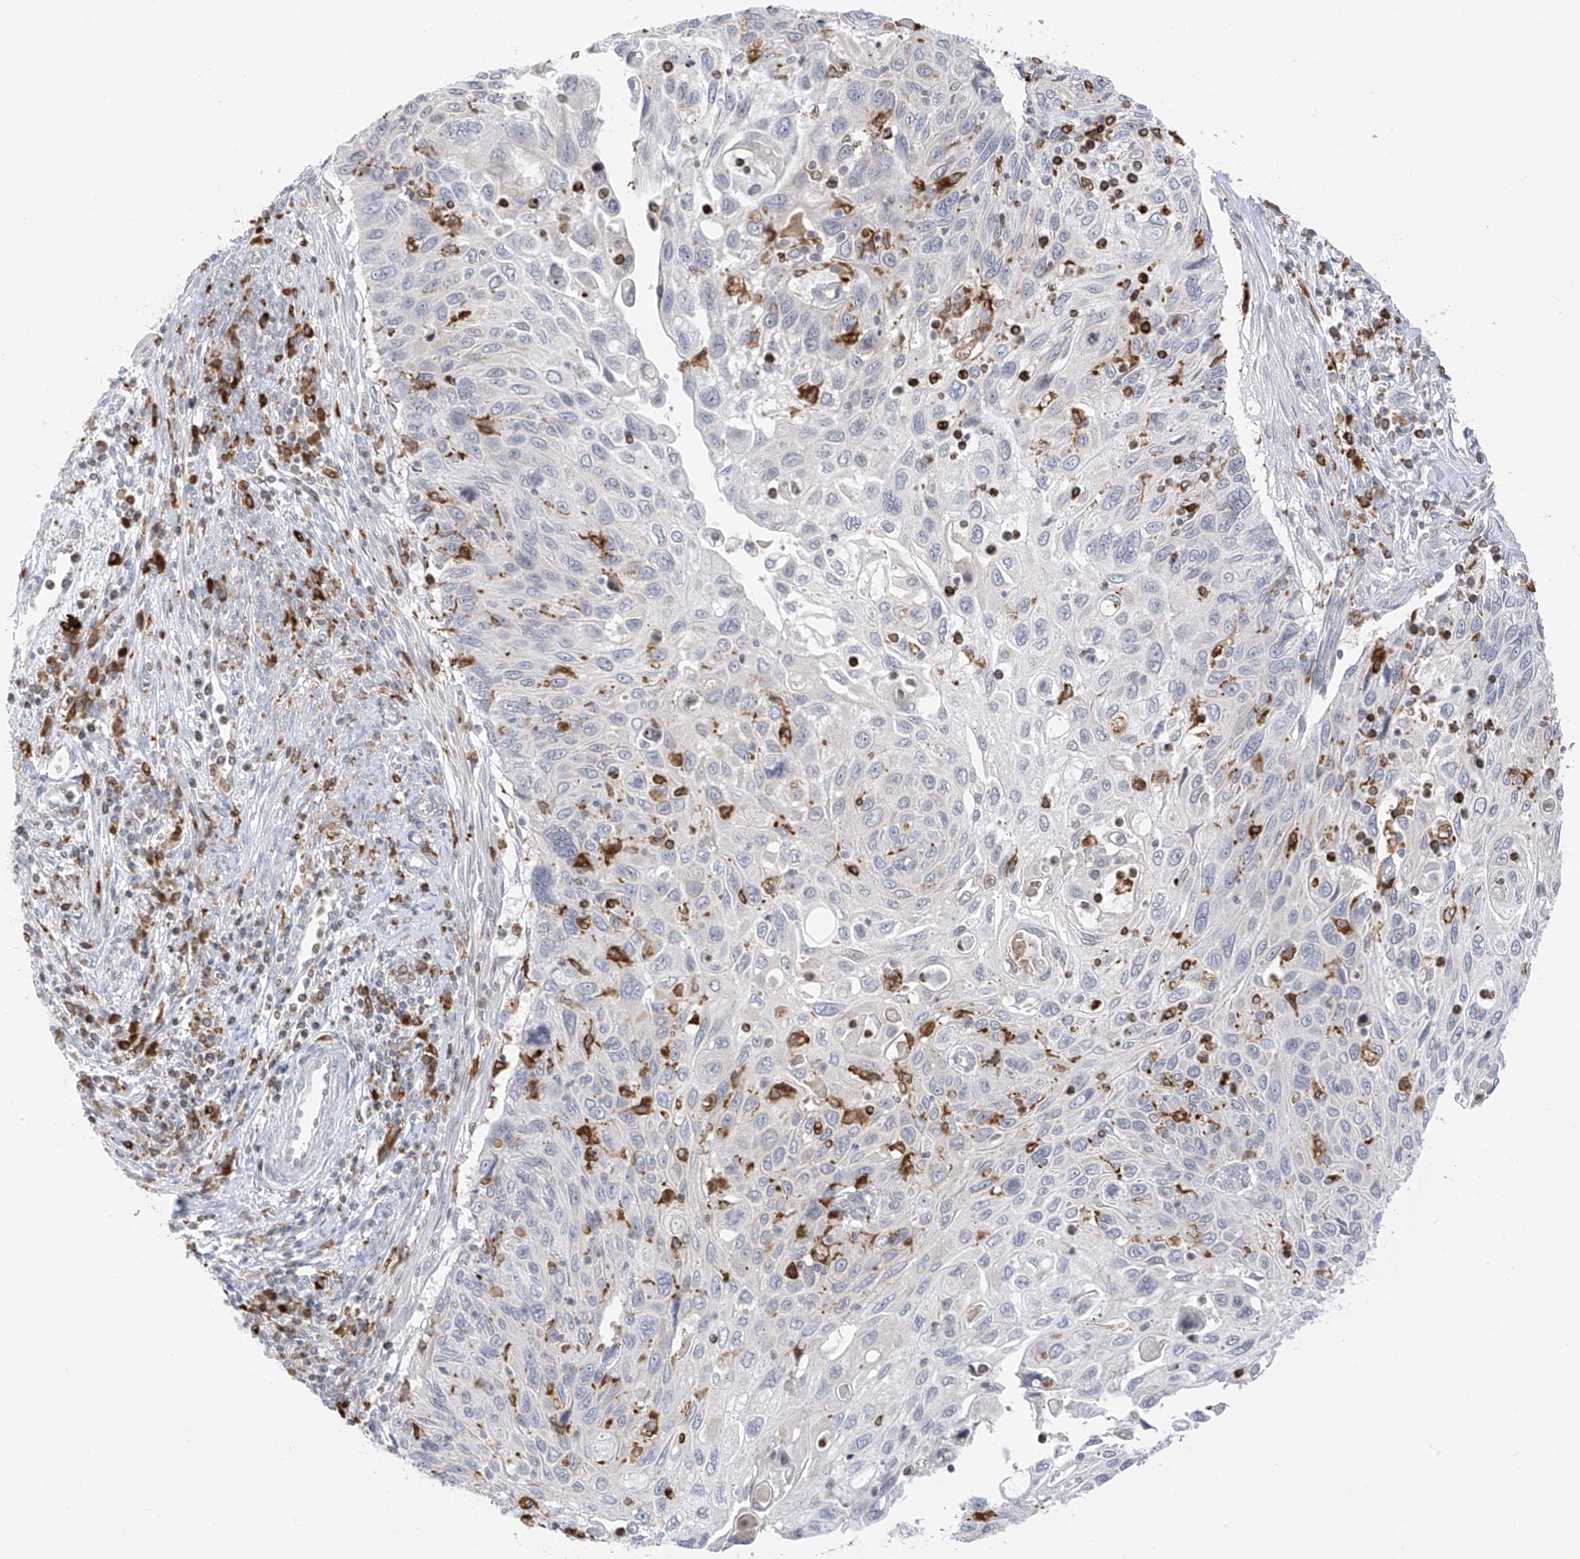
{"staining": {"intensity": "negative", "quantity": "none", "location": "none"}, "tissue": "cervical cancer", "cell_type": "Tumor cells", "image_type": "cancer", "snomed": [{"axis": "morphology", "description": "Squamous cell carcinoma, NOS"}, {"axis": "topography", "description": "Cervix"}], "caption": "DAB immunohistochemical staining of cervical cancer (squamous cell carcinoma) displays no significant positivity in tumor cells.", "gene": "TBXAS1", "patient": {"sex": "female", "age": 70}}